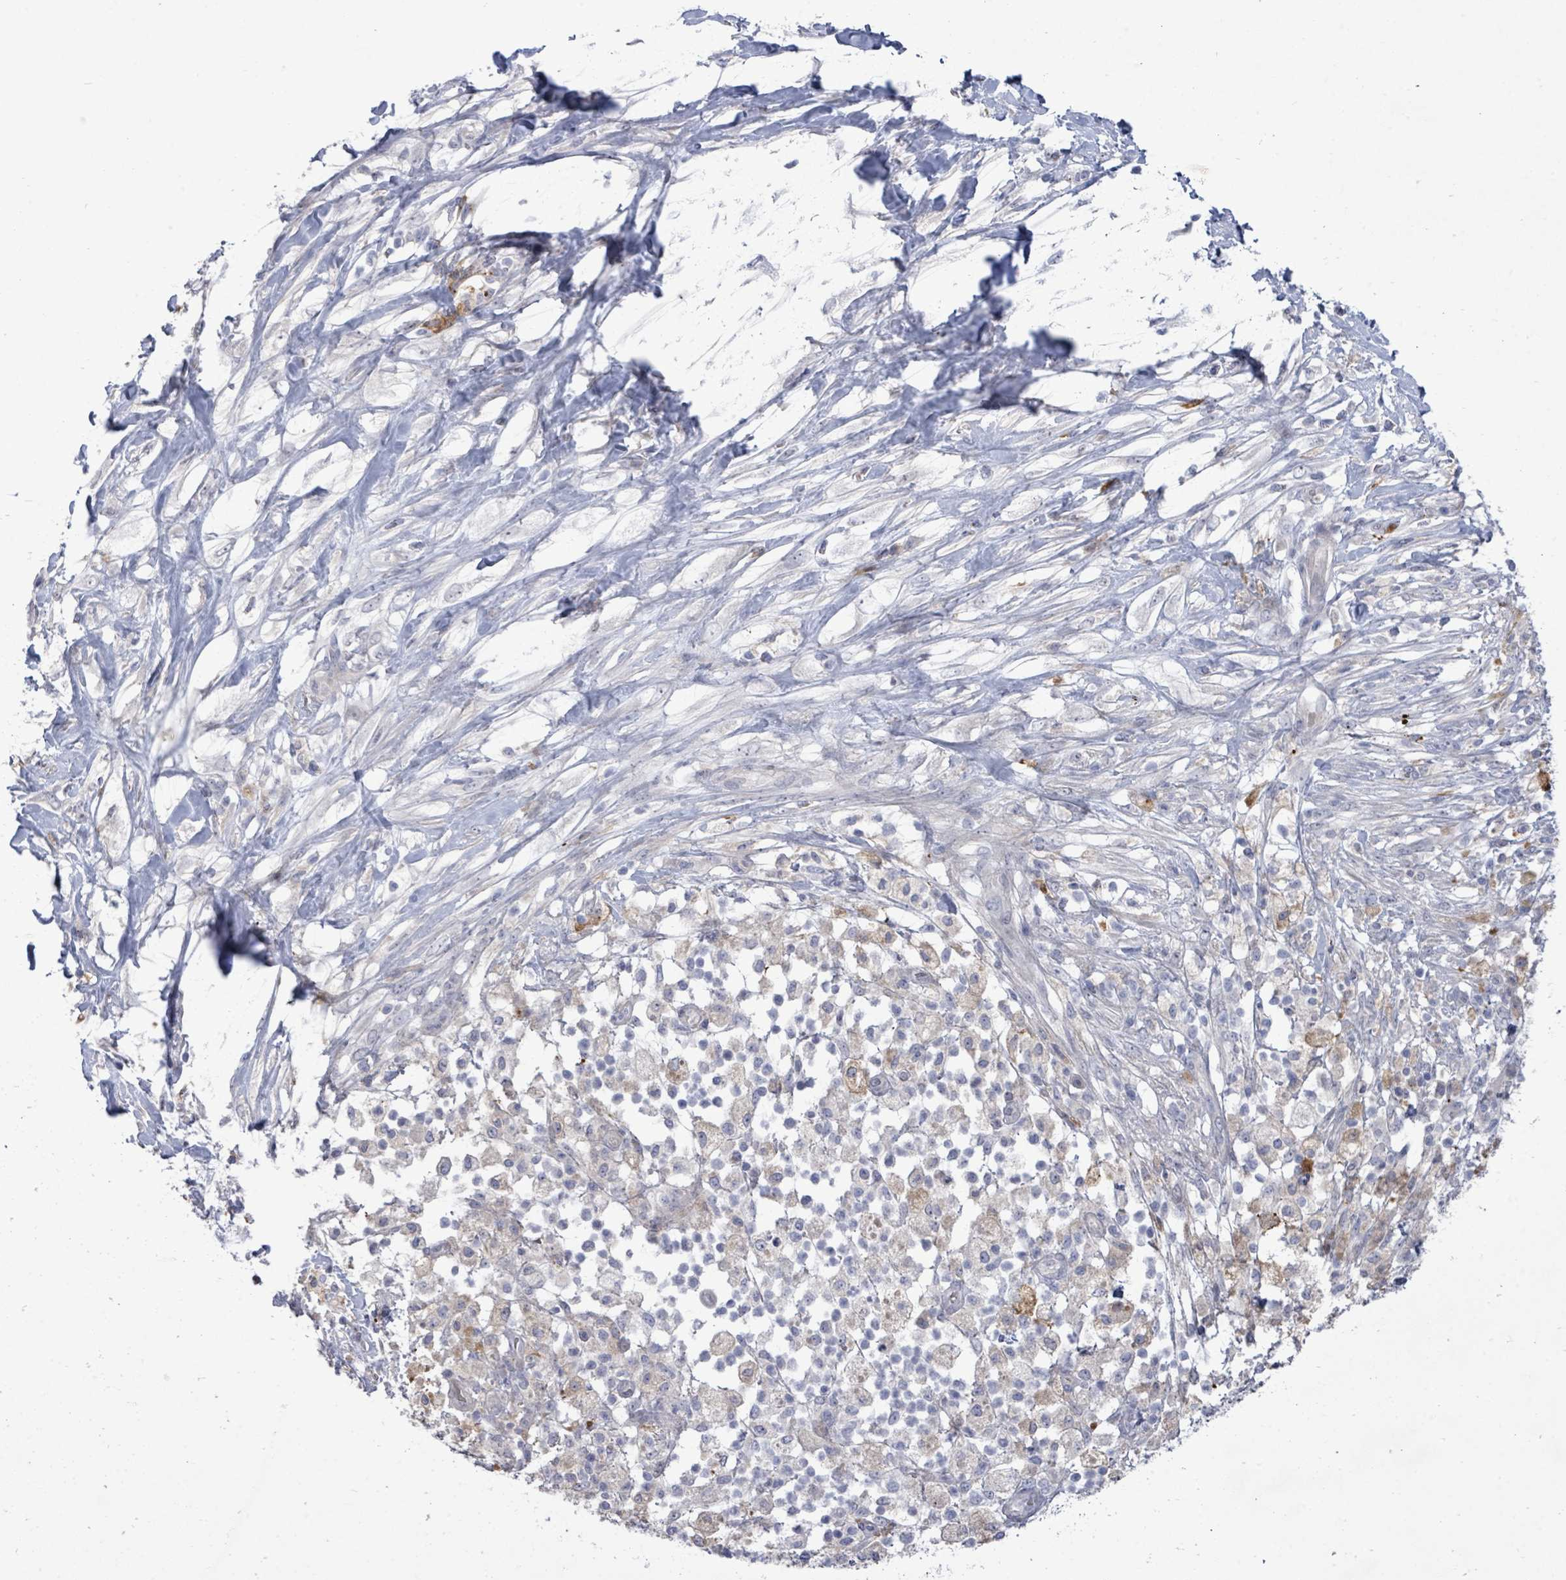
{"staining": {"intensity": "negative", "quantity": "none", "location": "none"}, "tissue": "pancreatic cancer", "cell_type": "Tumor cells", "image_type": "cancer", "snomed": [{"axis": "morphology", "description": "Adenocarcinoma, NOS"}, {"axis": "topography", "description": "Pancreas"}], "caption": "High magnification brightfield microscopy of pancreatic cancer stained with DAB (3,3'-diaminobenzidine) (brown) and counterstained with hematoxylin (blue): tumor cells show no significant expression. Nuclei are stained in blue.", "gene": "CT45A5", "patient": {"sex": "female", "age": 72}}